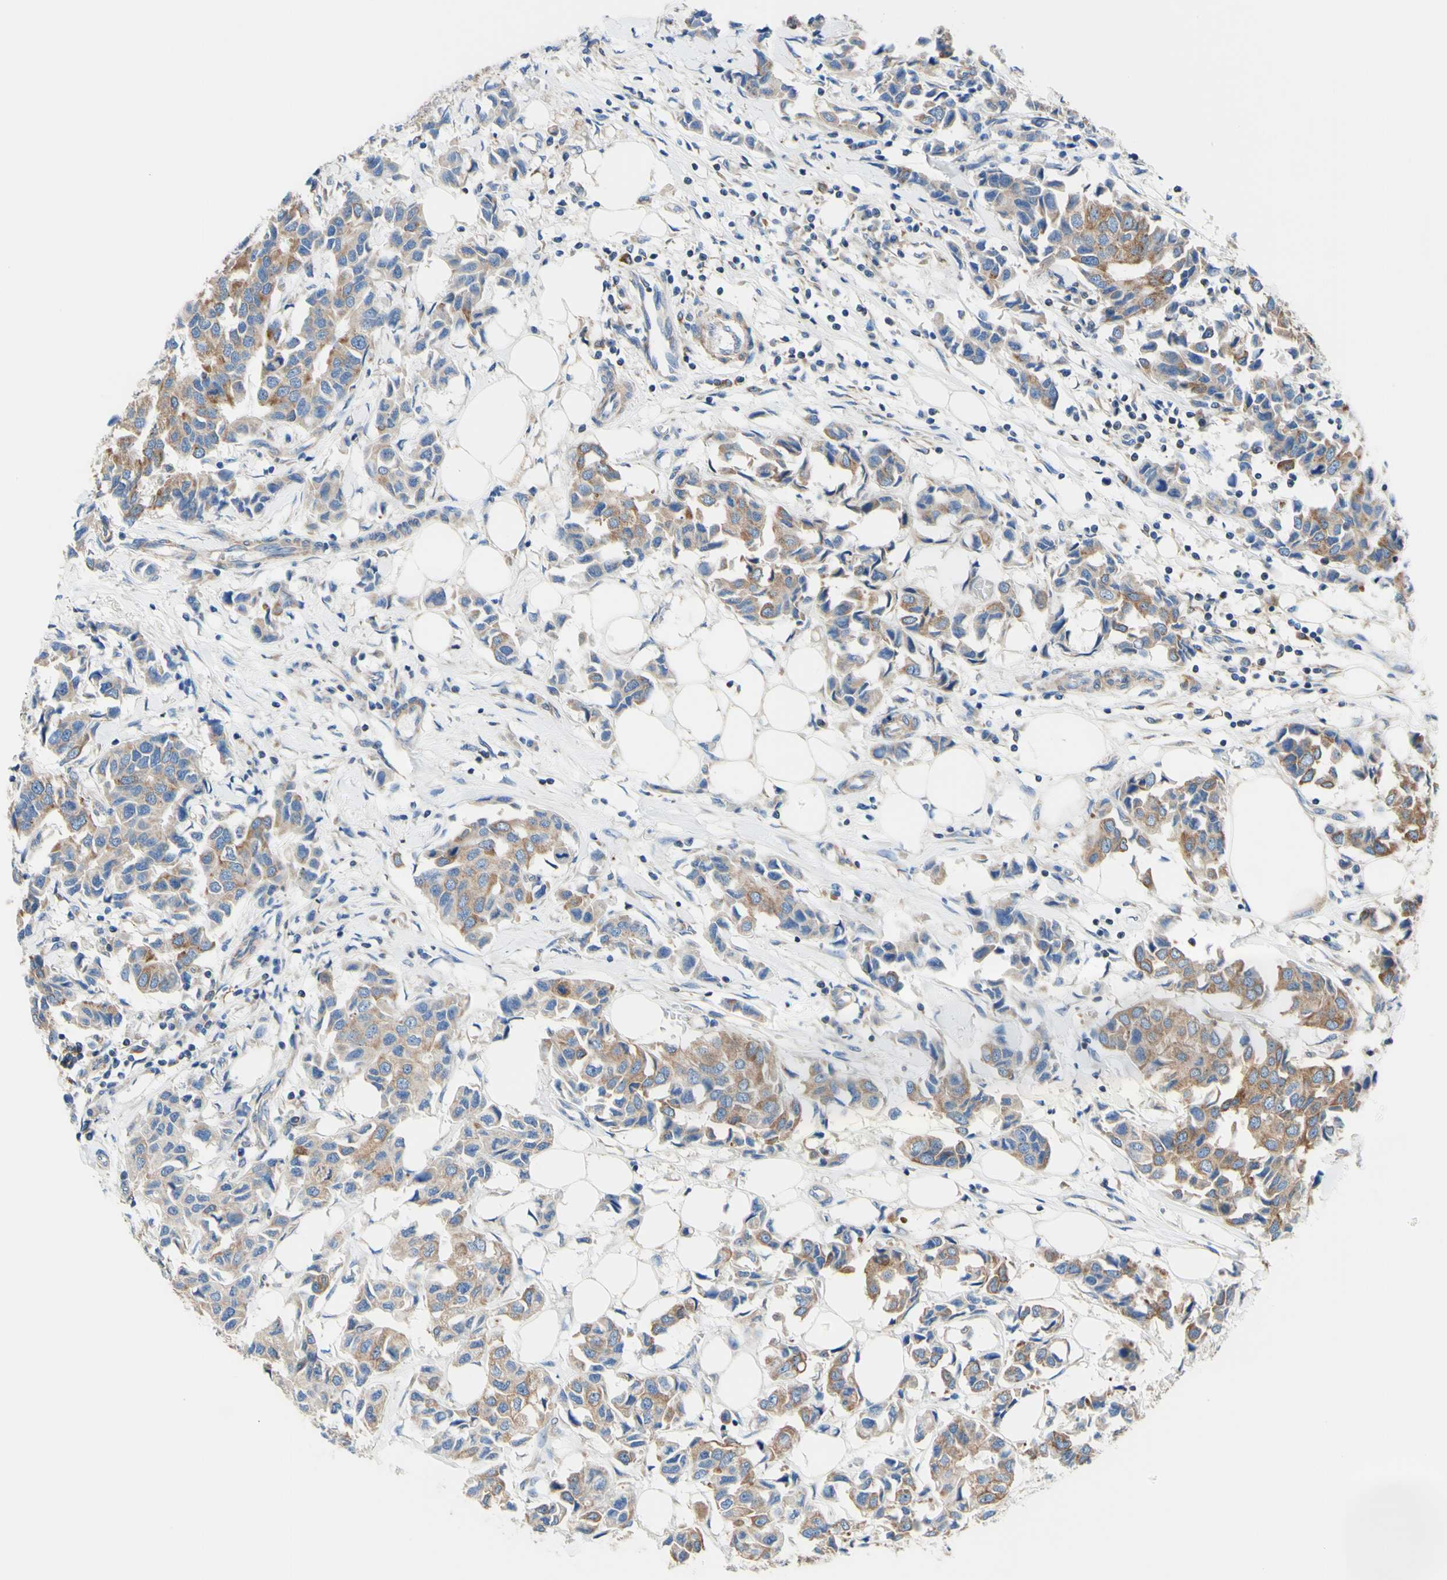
{"staining": {"intensity": "moderate", "quantity": ">75%", "location": "cytoplasmic/membranous"}, "tissue": "breast cancer", "cell_type": "Tumor cells", "image_type": "cancer", "snomed": [{"axis": "morphology", "description": "Duct carcinoma"}, {"axis": "topography", "description": "Breast"}], "caption": "A brown stain highlights moderate cytoplasmic/membranous staining of a protein in human breast invasive ductal carcinoma tumor cells.", "gene": "RETREG2", "patient": {"sex": "female", "age": 80}}